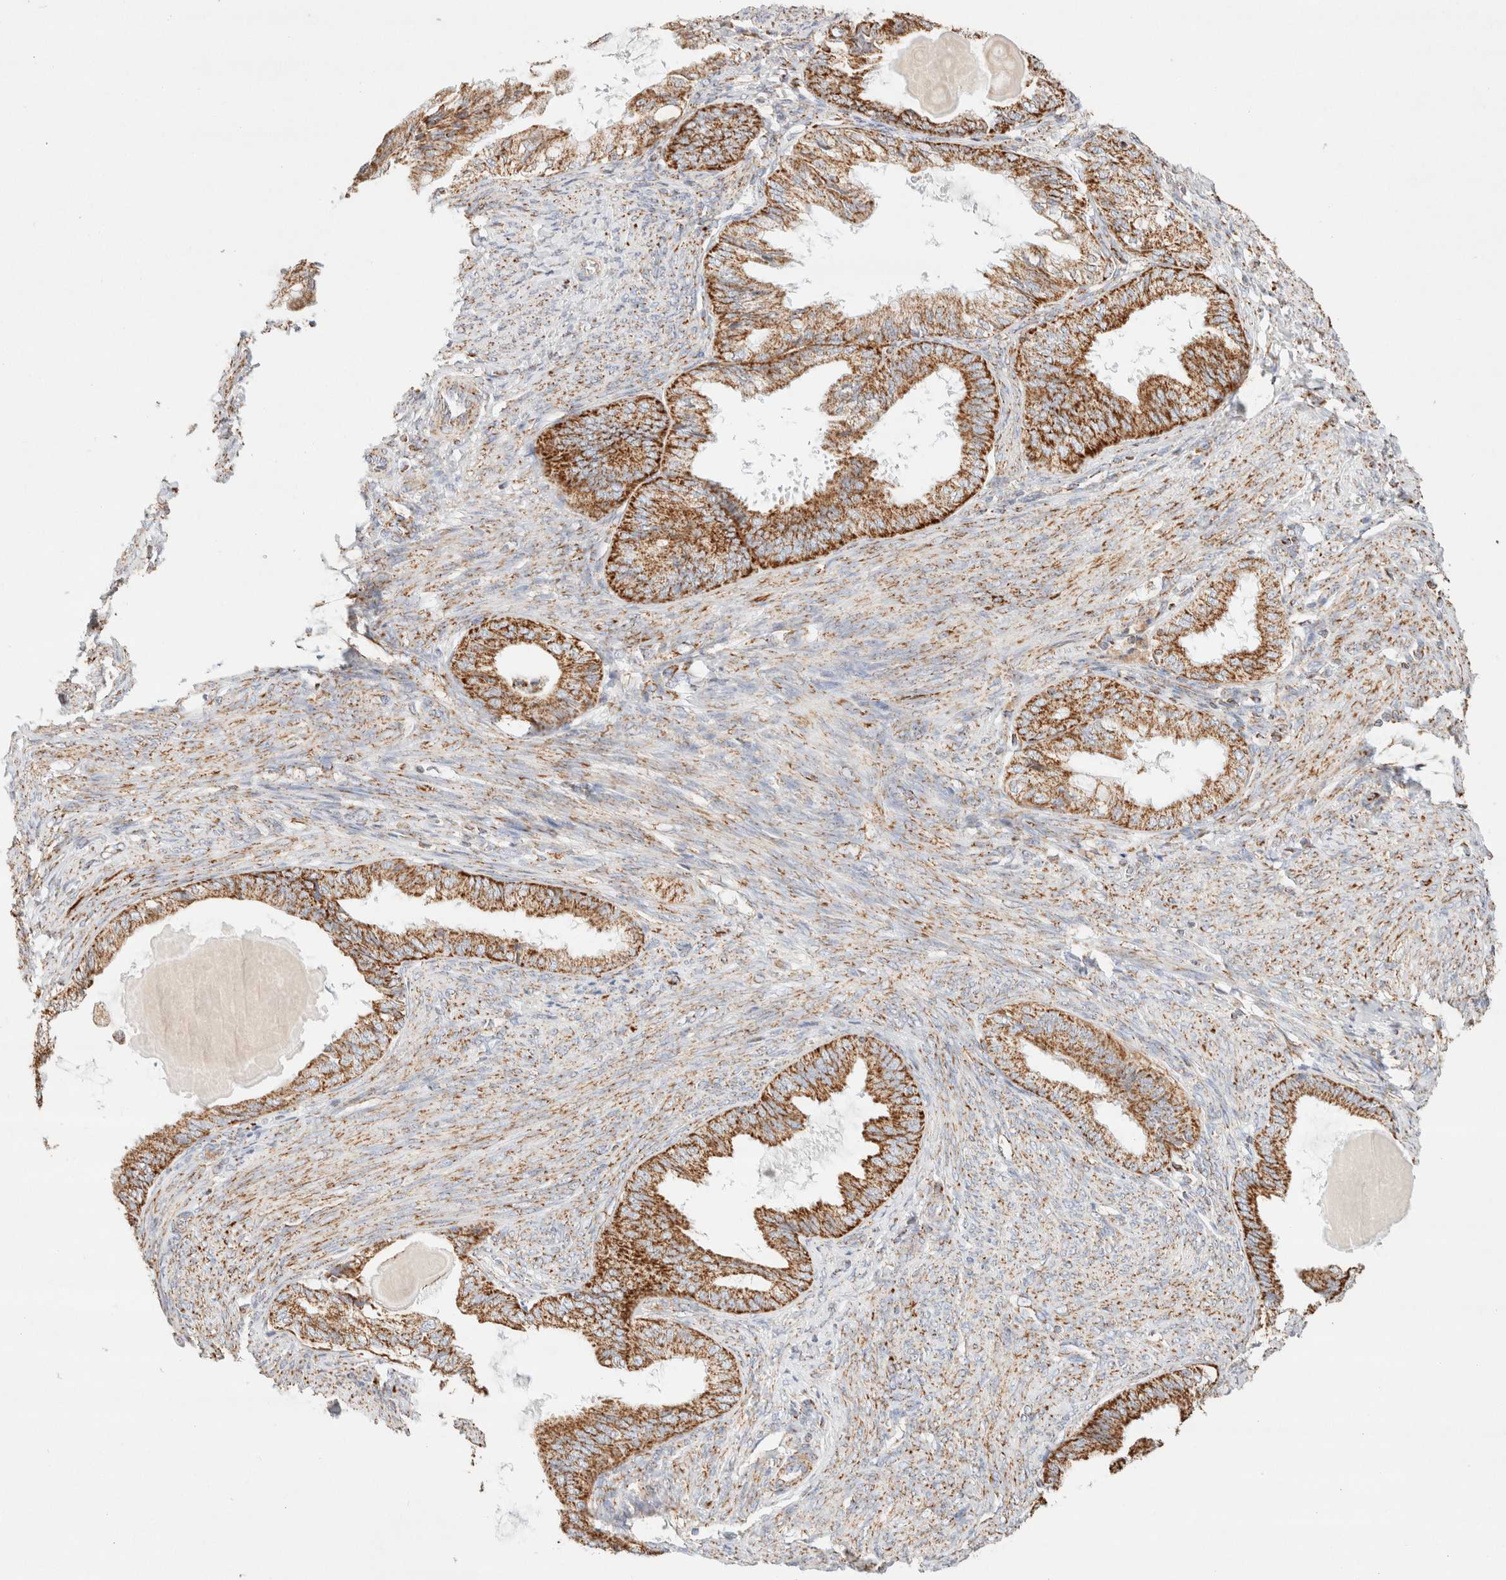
{"staining": {"intensity": "strong", "quantity": ">75%", "location": "cytoplasmic/membranous"}, "tissue": "endometrial cancer", "cell_type": "Tumor cells", "image_type": "cancer", "snomed": [{"axis": "morphology", "description": "Adenocarcinoma, NOS"}, {"axis": "topography", "description": "Endometrium"}], "caption": "Immunohistochemical staining of endometrial cancer (adenocarcinoma) reveals high levels of strong cytoplasmic/membranous protein staining in about >75% of tumor cells. (Stains: DAB in brown, nuclei in blue, Microscopy: brightfield microscopy at high magnification).", "gene": "PHB2", "patient": {"sex": "female", "age": 86}}